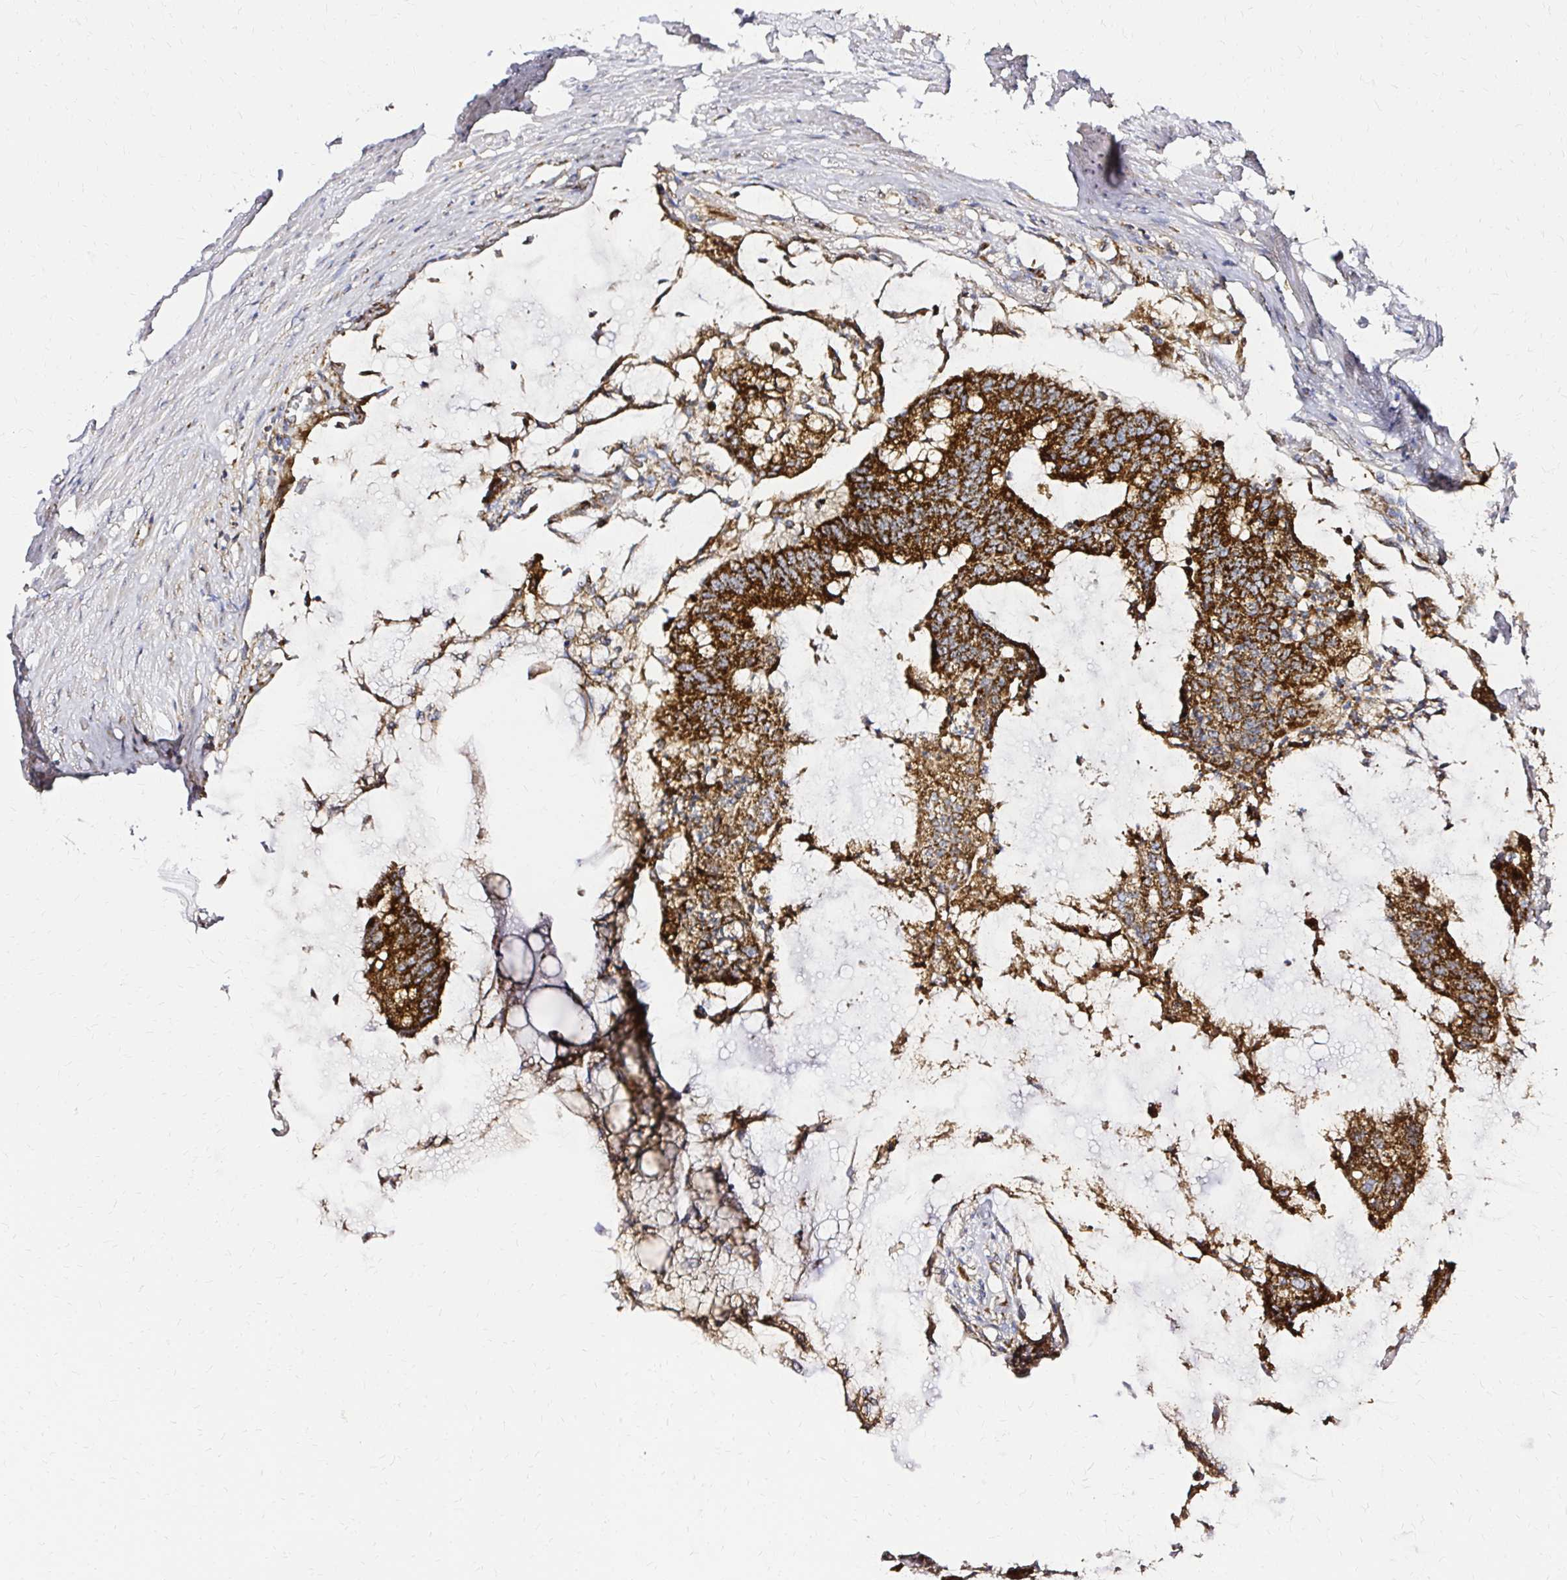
{"staining": {"intensity": "strong", "quantity": ">75%", "location": "cytoplasmic/membranous"}, "tissue": "colorectal cancer", "cell_type": "Tumor cells", "image_type": "cancer", "snomed": [{"axis": "morphology", "description": "Adenocarcinoma, NOS"}, {"axis": "topography", "description": "Colon"}], "caption": "Protein analysis of adenocarcinoma (colorectal) tissue reveals strong cytoplasmic/membranous staining in about >75% of tumor cells.", "gene": "MRPL13", "patient": {"sex": "male", "age": 62}}